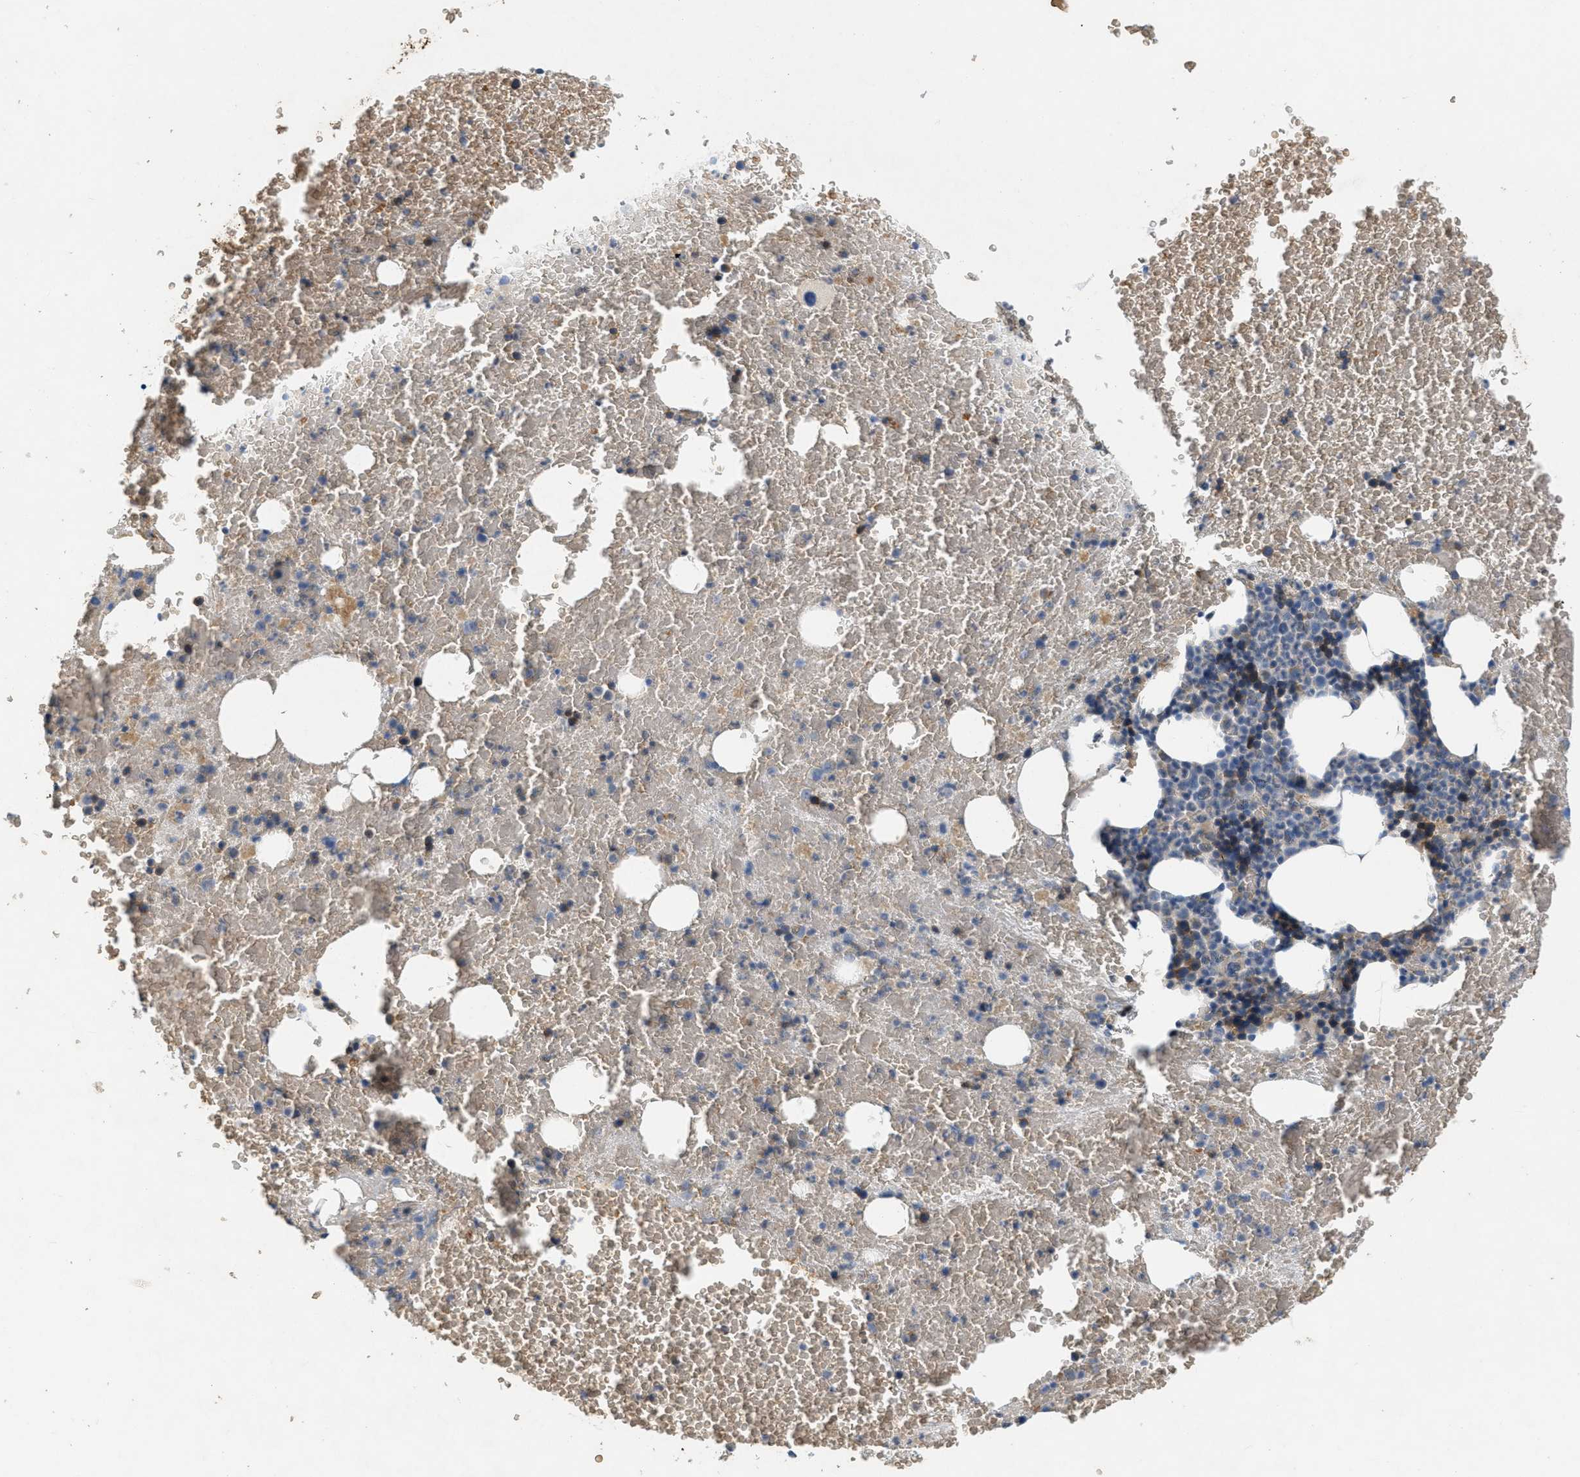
{"staining": {"intensity": "moderate", "quantity": "<25%", "location": "cytoplasmic/membranous"}, "tissue": "bone marrow", "cell_type": "Hematopoietic cells", "image_type": "normal", "snomed": [{"axis": "morphology", "description": "Normal tissue, NOS"}, {"axis": "morphology", "description": "Inflammation, NOS"}, {"axis": "topography", "description": "Bone marrow"}], "caption": "Protein staining by immunohistochemistry displays moderate cytoplasmic/membranous staining in approximately <25% of hematopoietic cells in normal bone marrow.", "gene": "MRS2", "patient": {"sex": "male", "age": 47}}